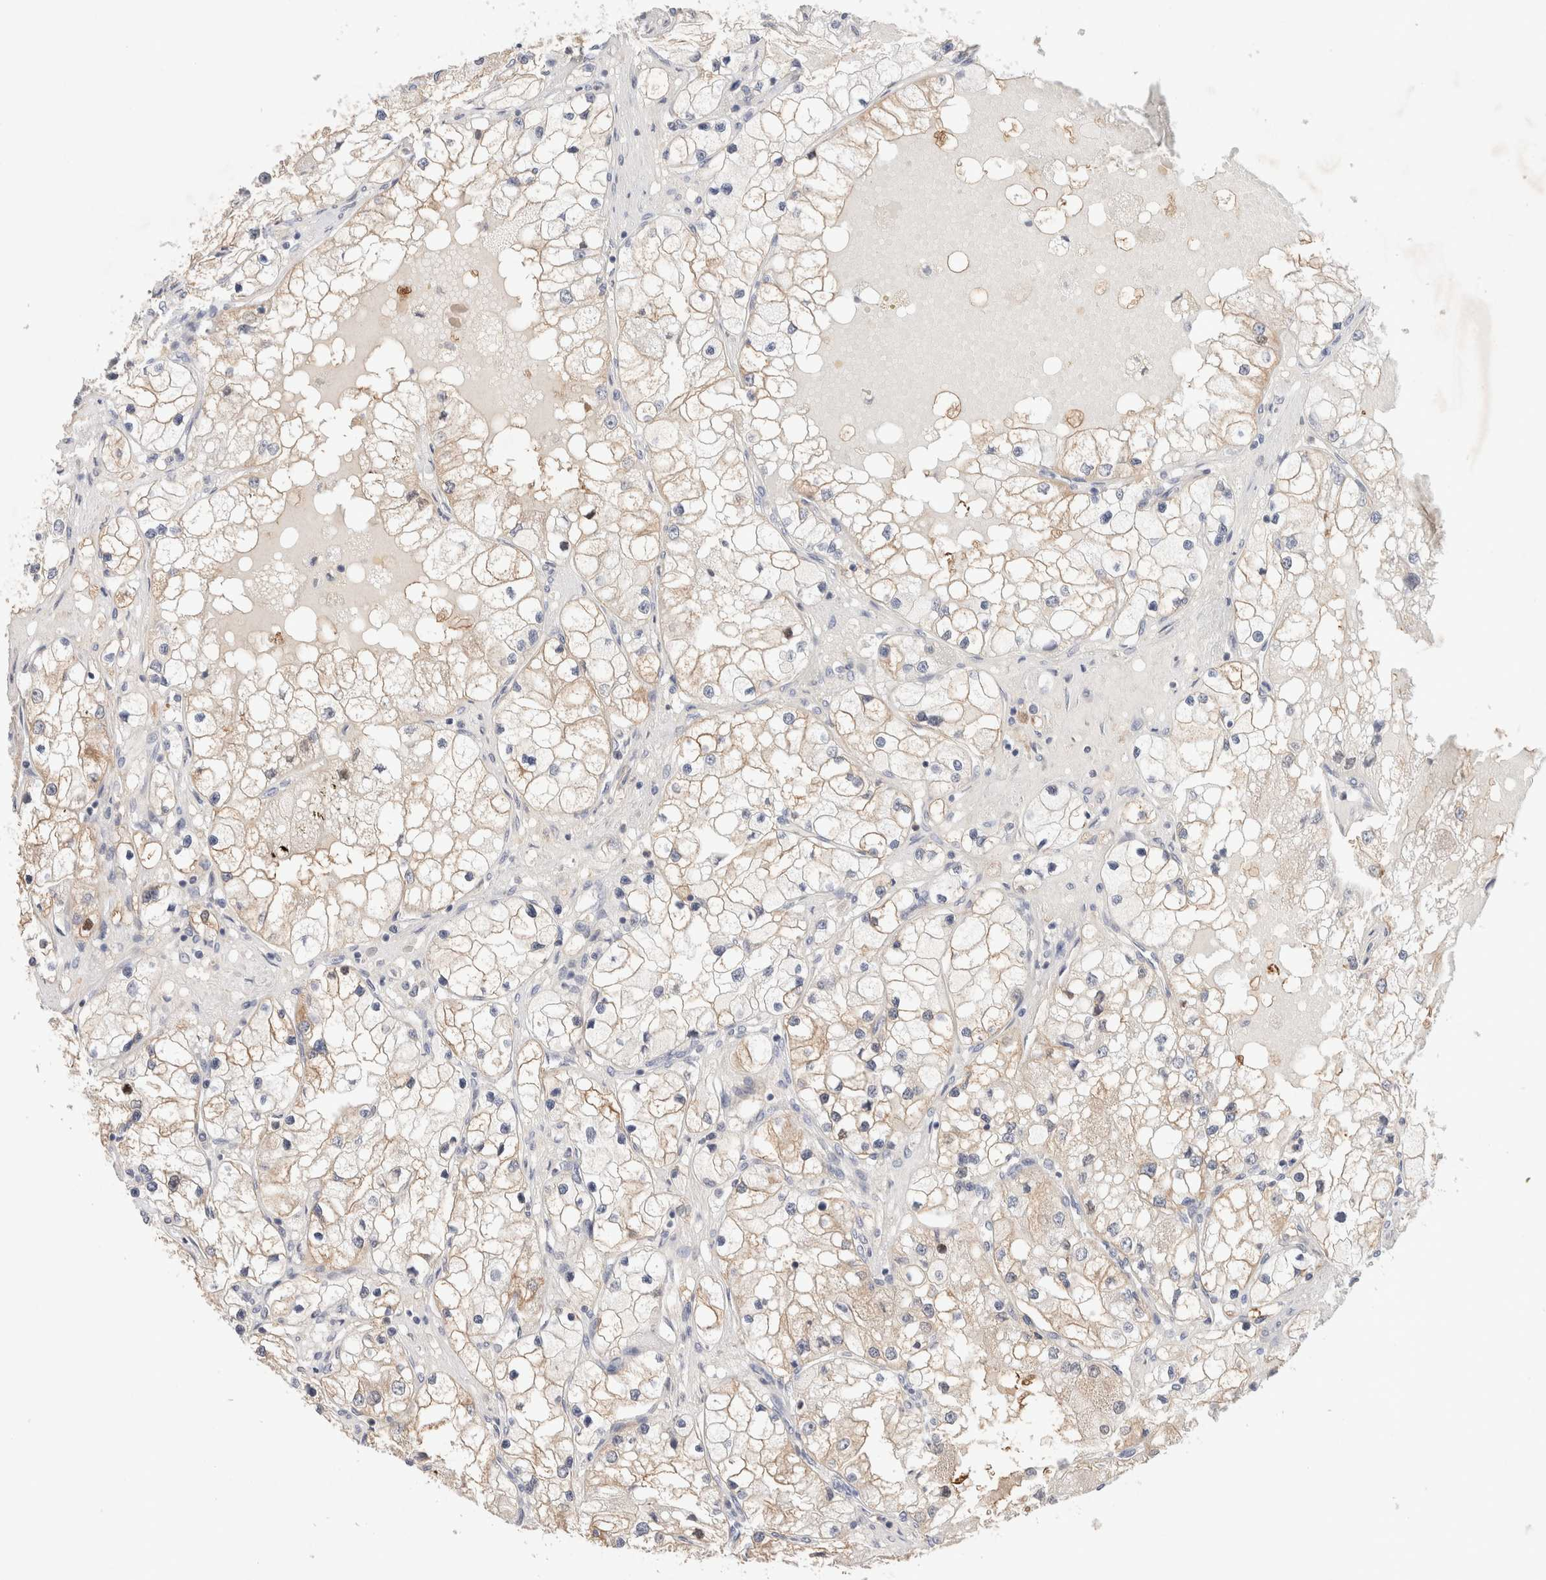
{"staining": {"intensity": "weak", "quantity": "<25%", "location": "cytoplasmic/membranous"}, "tissue": "renal cancer", "cell_type": "Tumor cells", "image_type": "cancer", "snomed": [{"axis": "morphology", "description": "Adenocarcinoma, NOS"}, {"axis": "topography", "description": "Kidney"}], "caption": "Immunohistochemical staining of renal adenocarcinoma displays no significant expression in tumor cells.", "gene": "MPP2", "patient": {"sex": "male", "age": 68}}